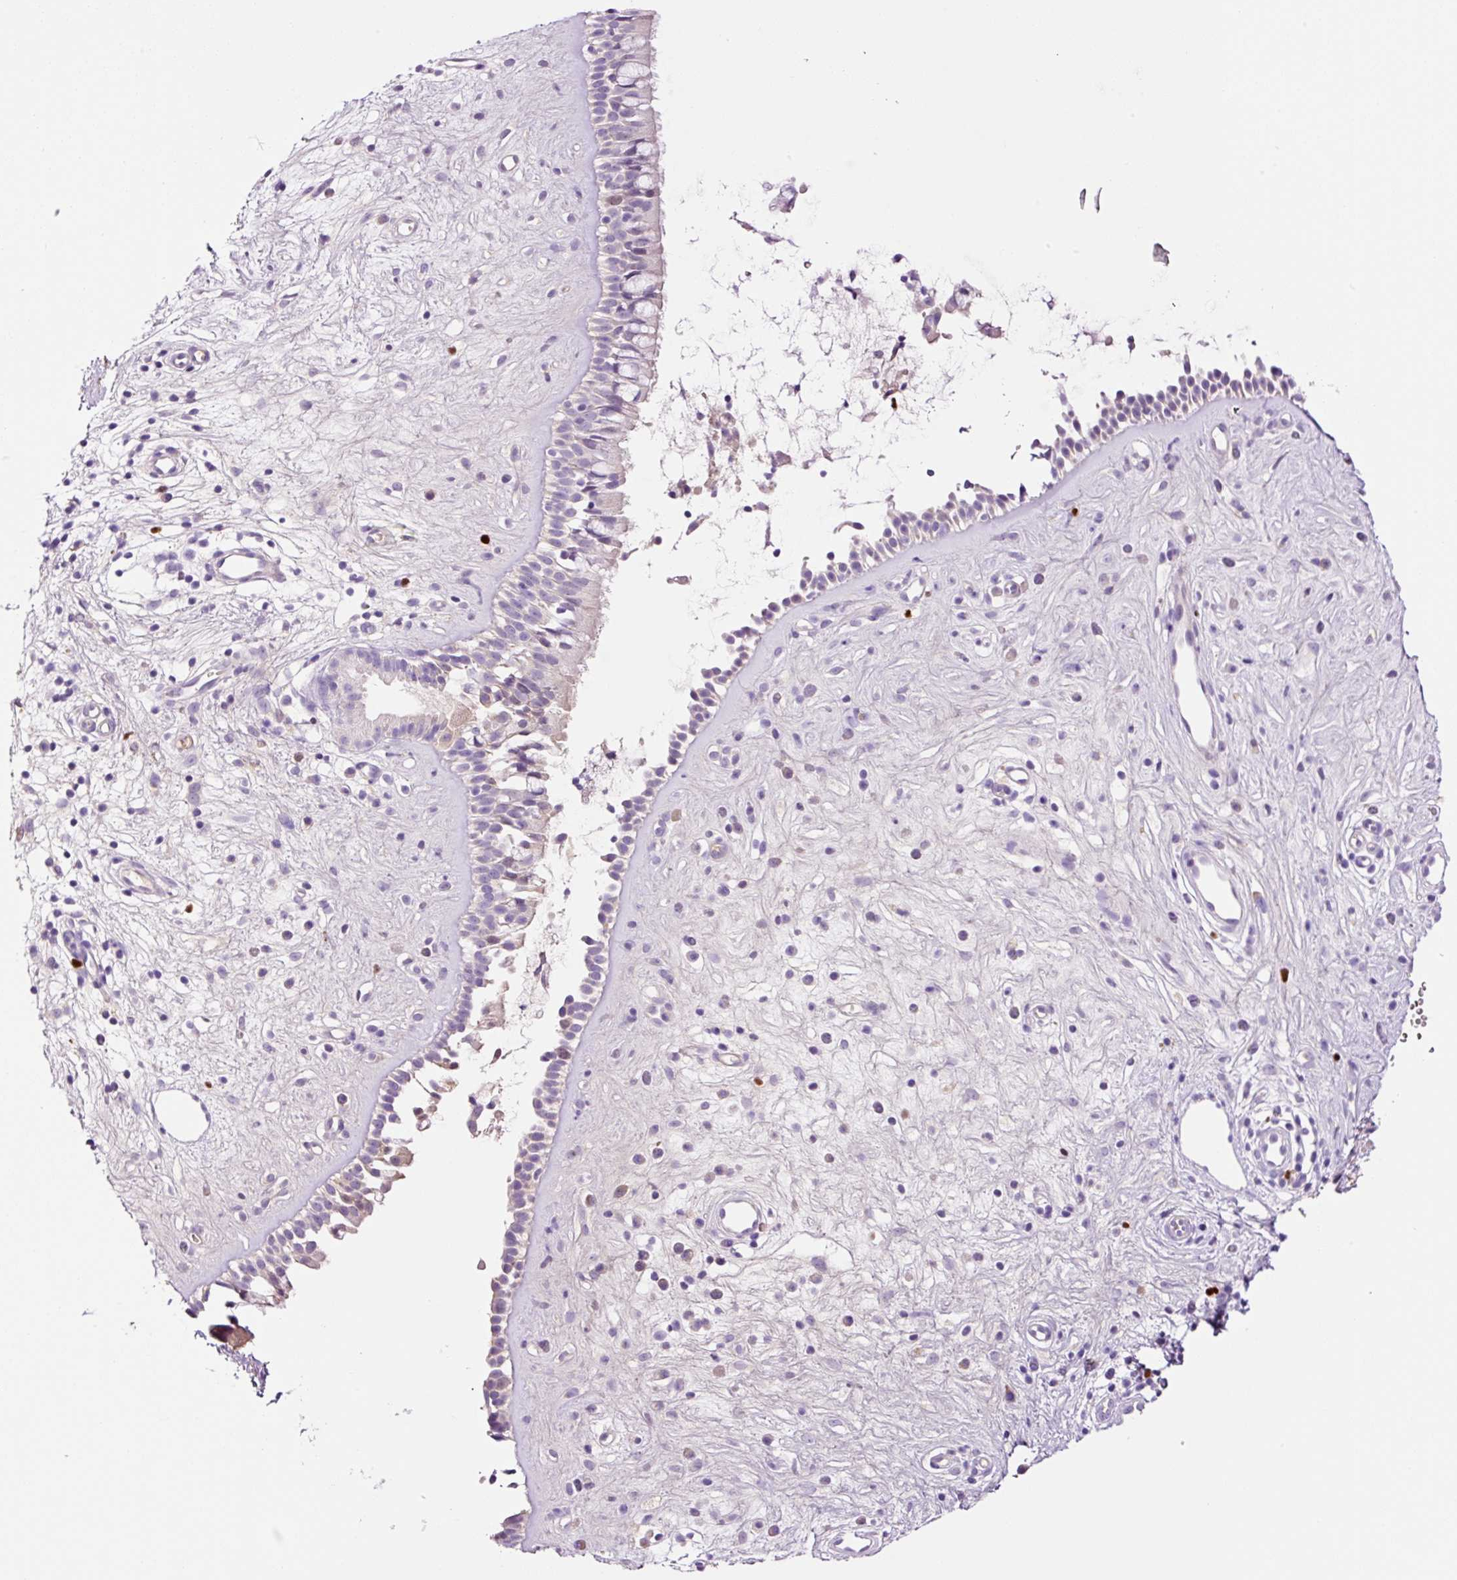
{"staining": {"intensity": "moderate", "quantity": "<25%", "location": "nuclear"}, "tissue": "nasopharynx", "cell_type": "Respiratory epithelial cells", "image_type": "normal", "snomed": [{"axis": "morphology", "description": "Normal tissue, NOS"}, {"axis": "topography", "description": "Nasopharynx"}], "caption": "High-magnification brightfield microscopy of unremarkable nasopharynx stained with DAB (brown) and counterstained with hematoxylin (blue). respiratory epithelial cells exhibit moderate nuclear expression is present in about<25% of cells.", "gene": "DPPA4", "patient": {"sex": "male", "age": 32}}